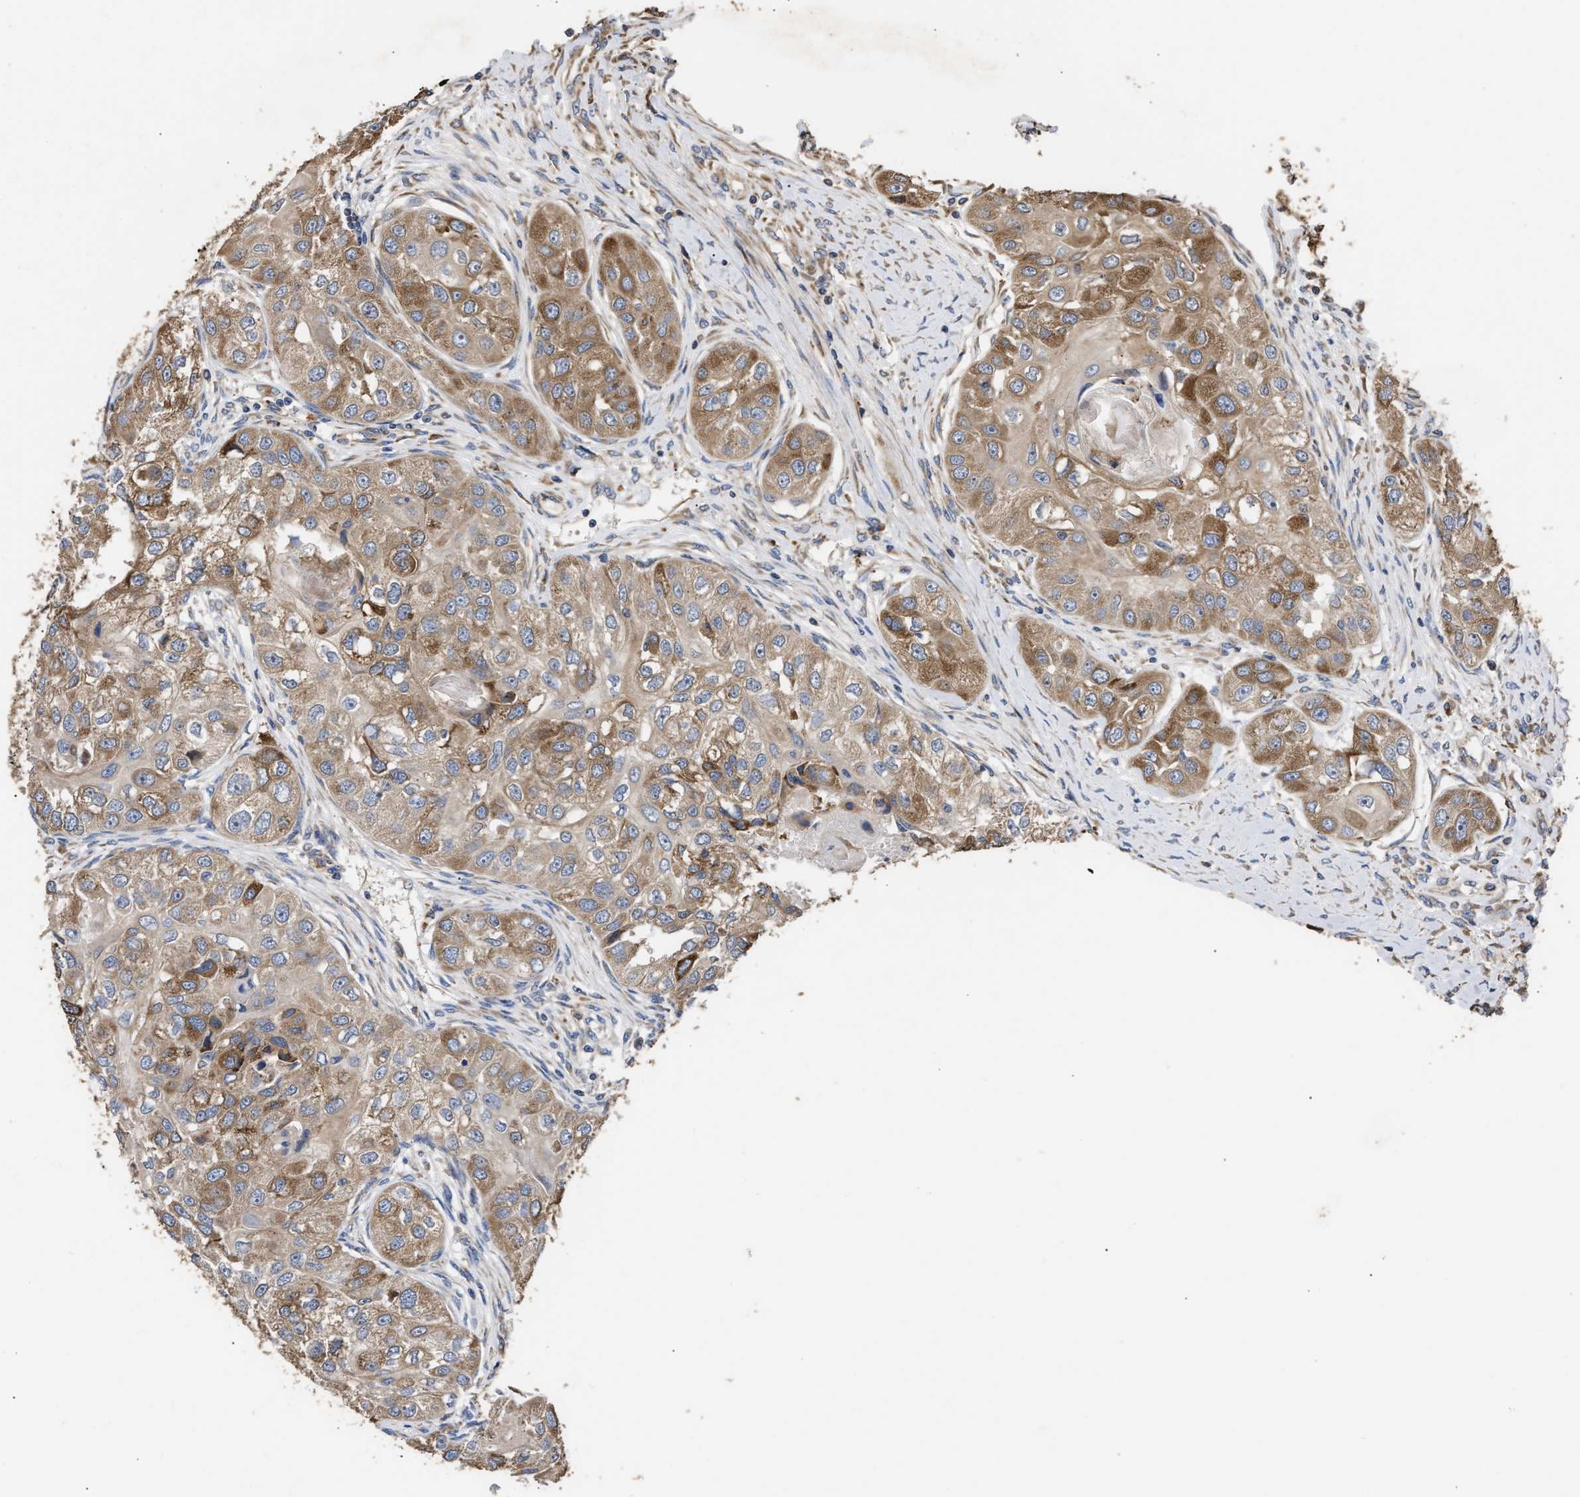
{"staining": {"intensity": "moderate", "quantity": ">75%", "location": "cytoplasmic/membranous"}, "tissue": "head and neck cancer", "cell_type": "Tumor cells", "image_type": "cancer", "snomed": [{"axis": "morphology", "description": "Normal tissue, NOS"}, {"axis": "morphology", "description": "Squamous cell carcinoma, NOS"}, {"axis": "topography", "description": "Skeletal muscle"}, {"axis": "topography", "description": "Head-Neck"}], "caption": "This is a photomicrograph of IHC staining of head and neck cancer, which shows moderate positivity in the cytoplasmic/membranous of tumor cells.", "gene": "GOSR1", "patient": {"sex": "male", "age": 51}}